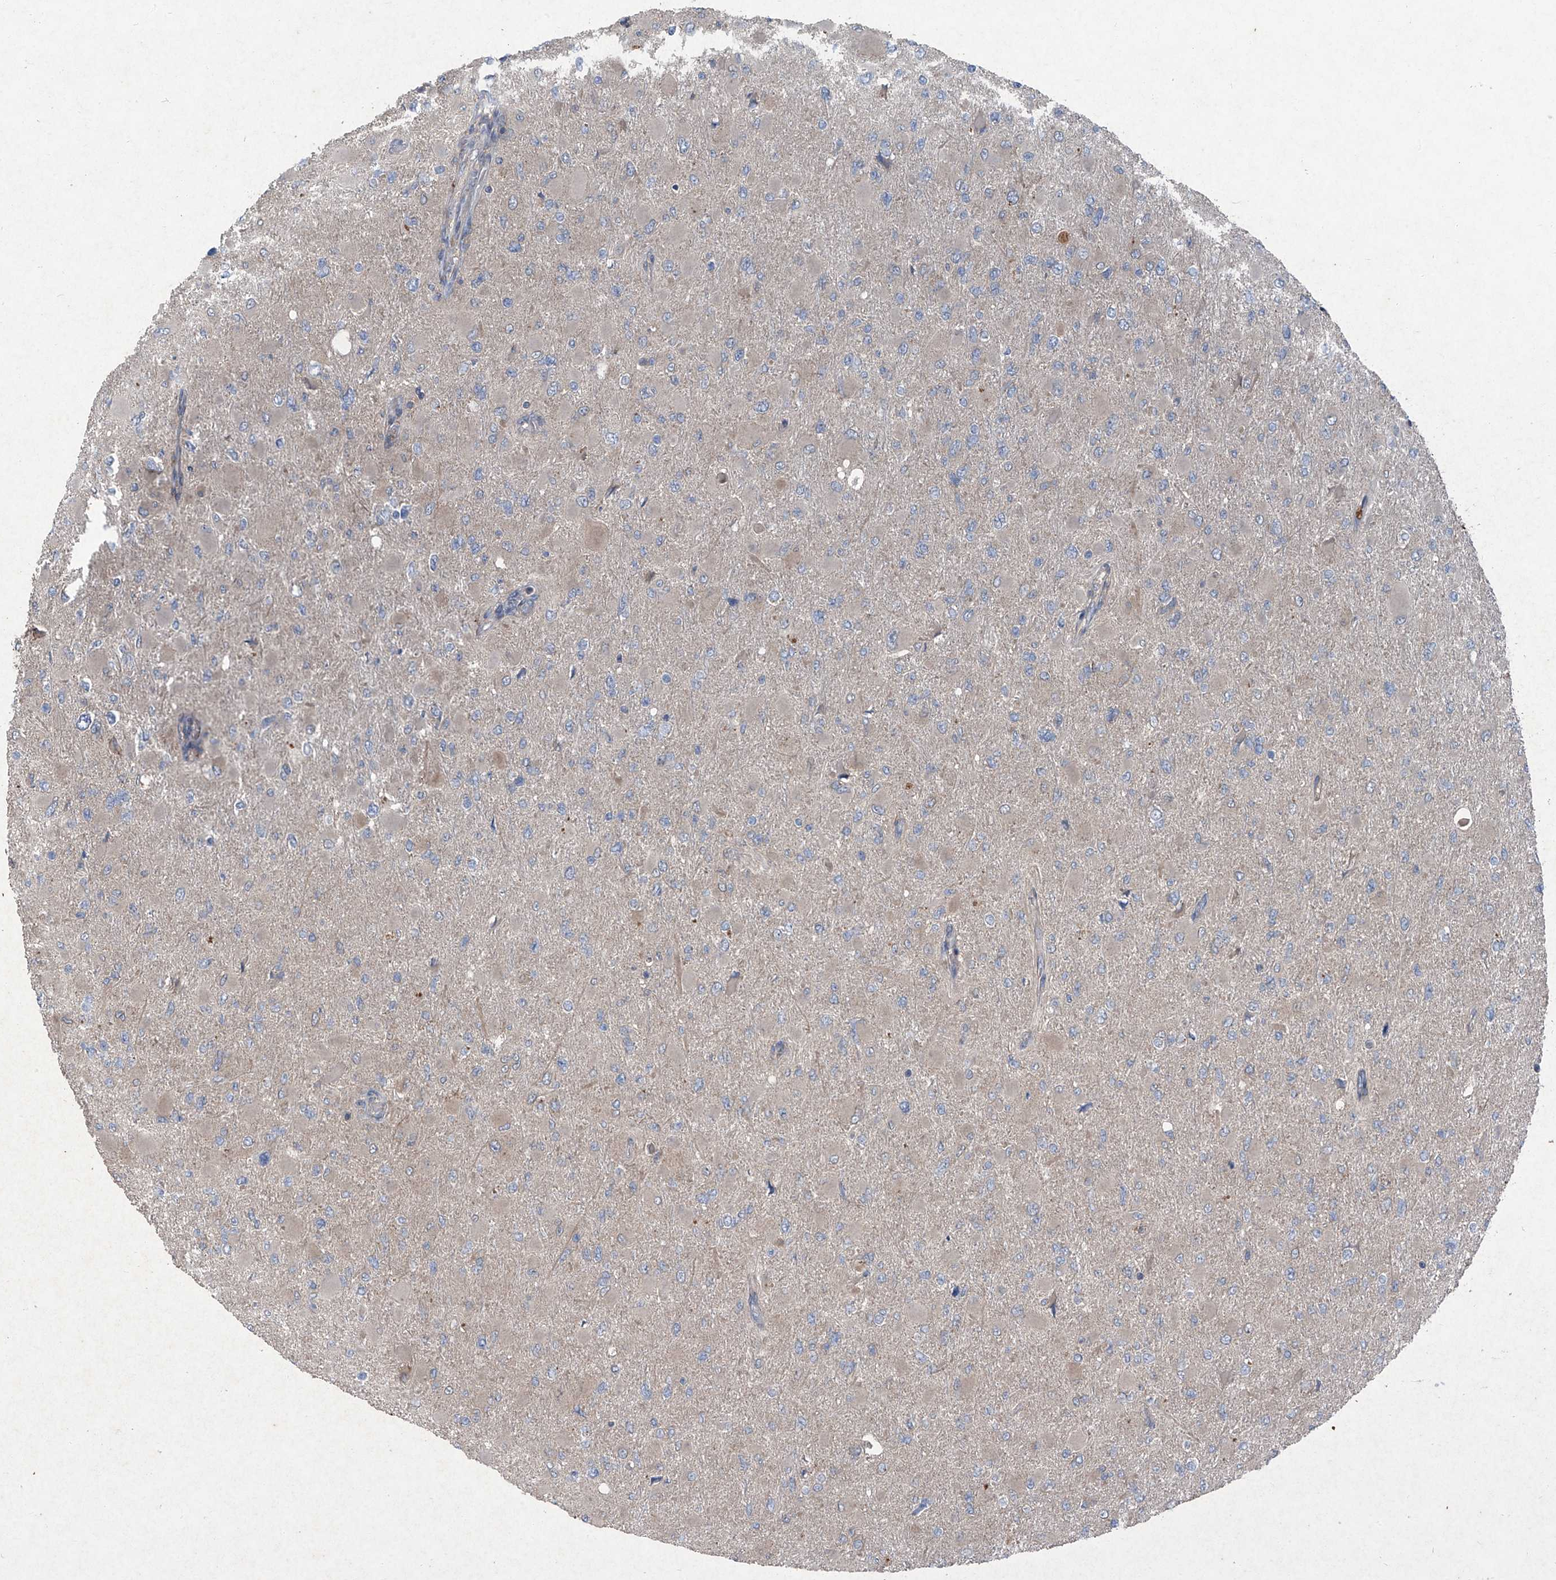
{"staining": {"intensity": "negative", "quantity": "none", "location": "none"}, "tissue": "glioma", "cell_type": "Tumor cells", "image_type": "cancer", "snomed": [{"axis": "morphology", "description": "Glioma, malignant, High grade"}, {"axis": "topography", "description": "Cerebral cortex"}], "caption": "Tumor cells are negative for brown protein staining in malignant glioma (high-grade).", "gene": "FOXRED2", "patient": {"sex": "female", "age": 36}}